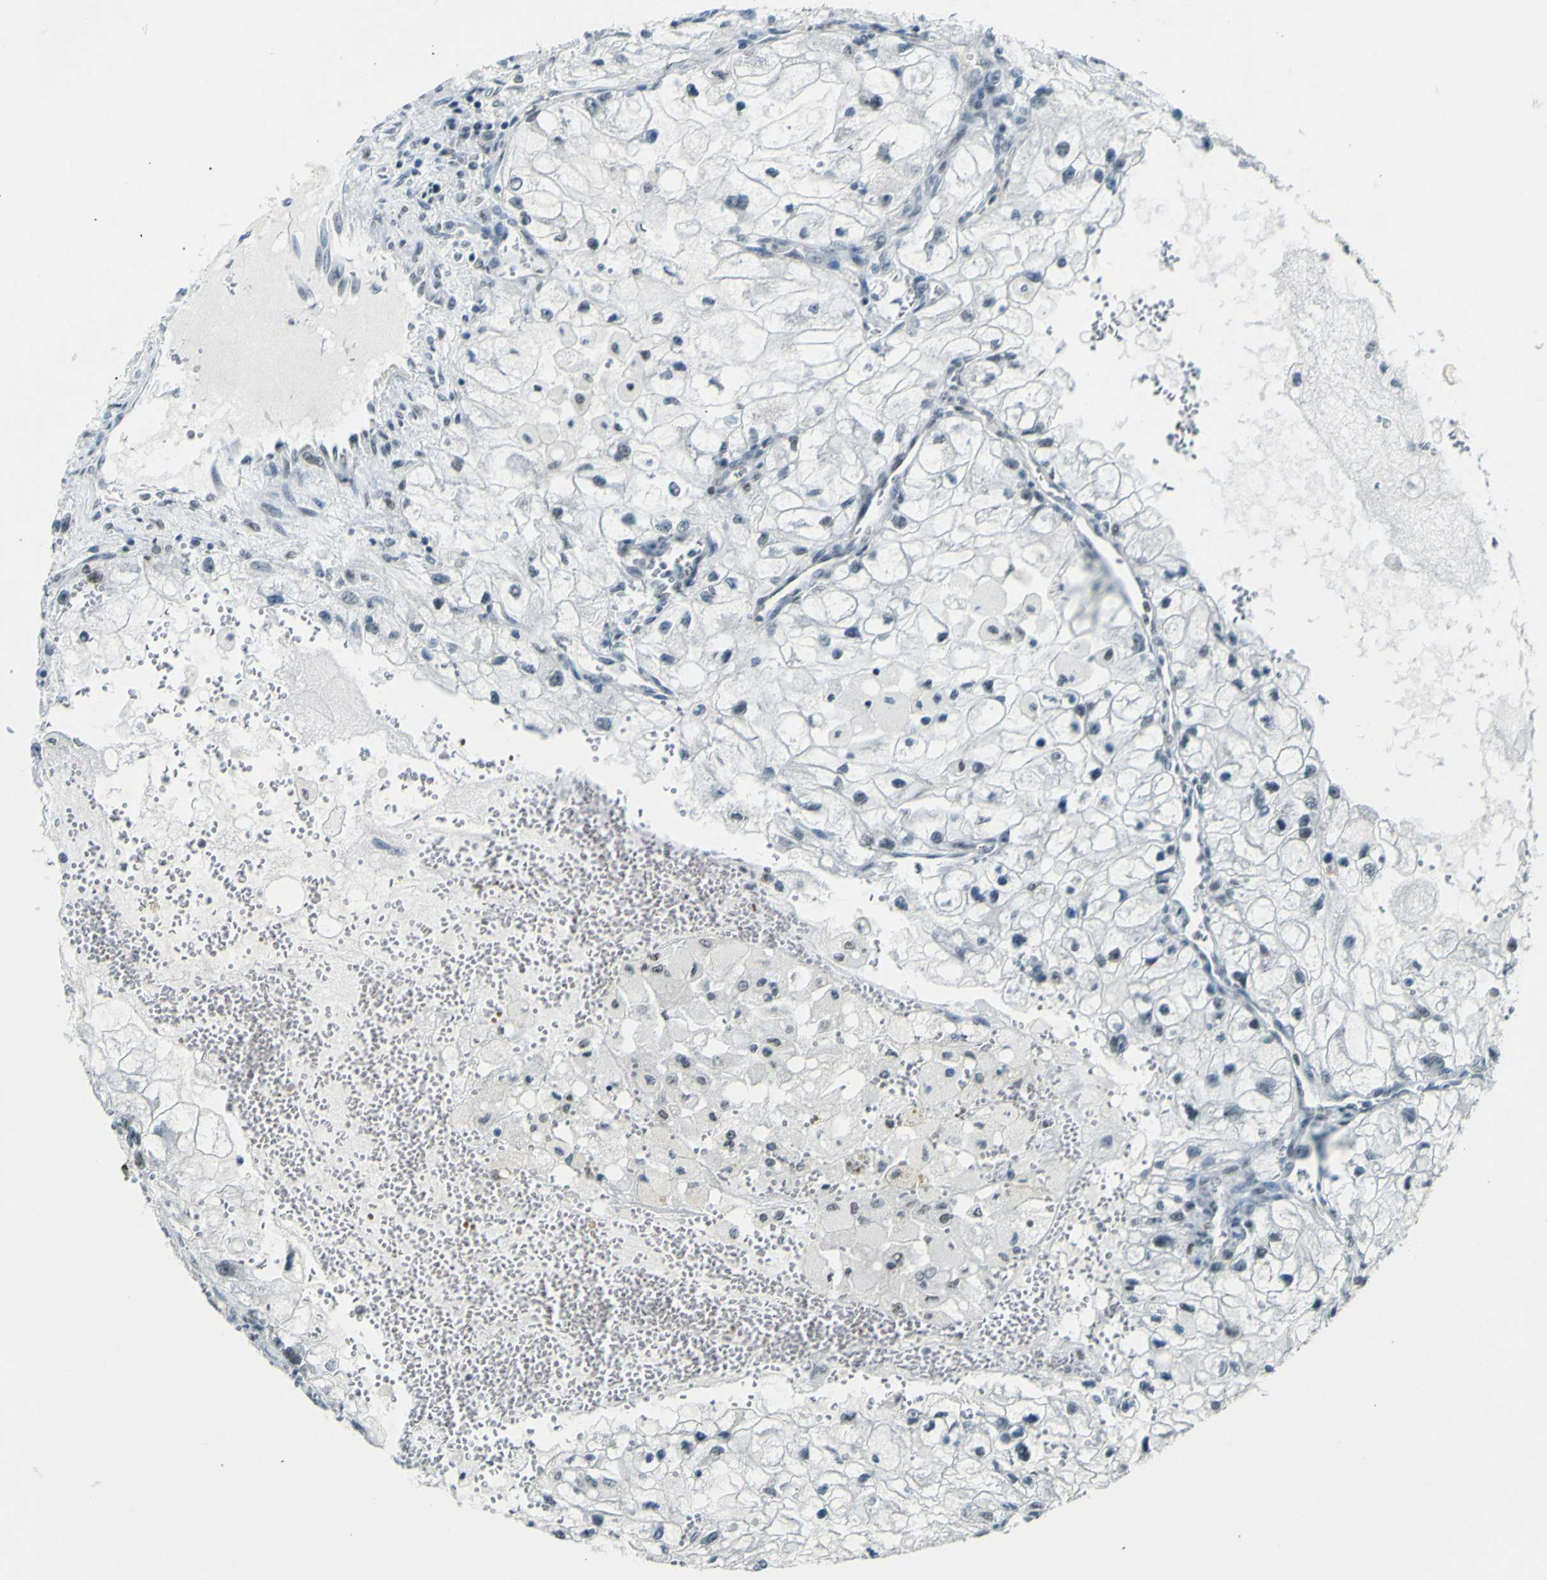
{"staining": {"intensity": "negative", "quantity": "none", "location": "none"}, "tissue": "renal cancer", "cell_type": "Tumor cells", "image_type": "cancer", "snomed": [{"axis": "morphology", "description": "Adenocarcinoma, NOS"}, {"axis": "topography", "description": "Kidney"}], "caption": "Immunohistochemical staining of renal cancer displays no significant expression in tumor cells.", "gene": "CEBPG", "patient": {"sex": "female", "age": 70}}